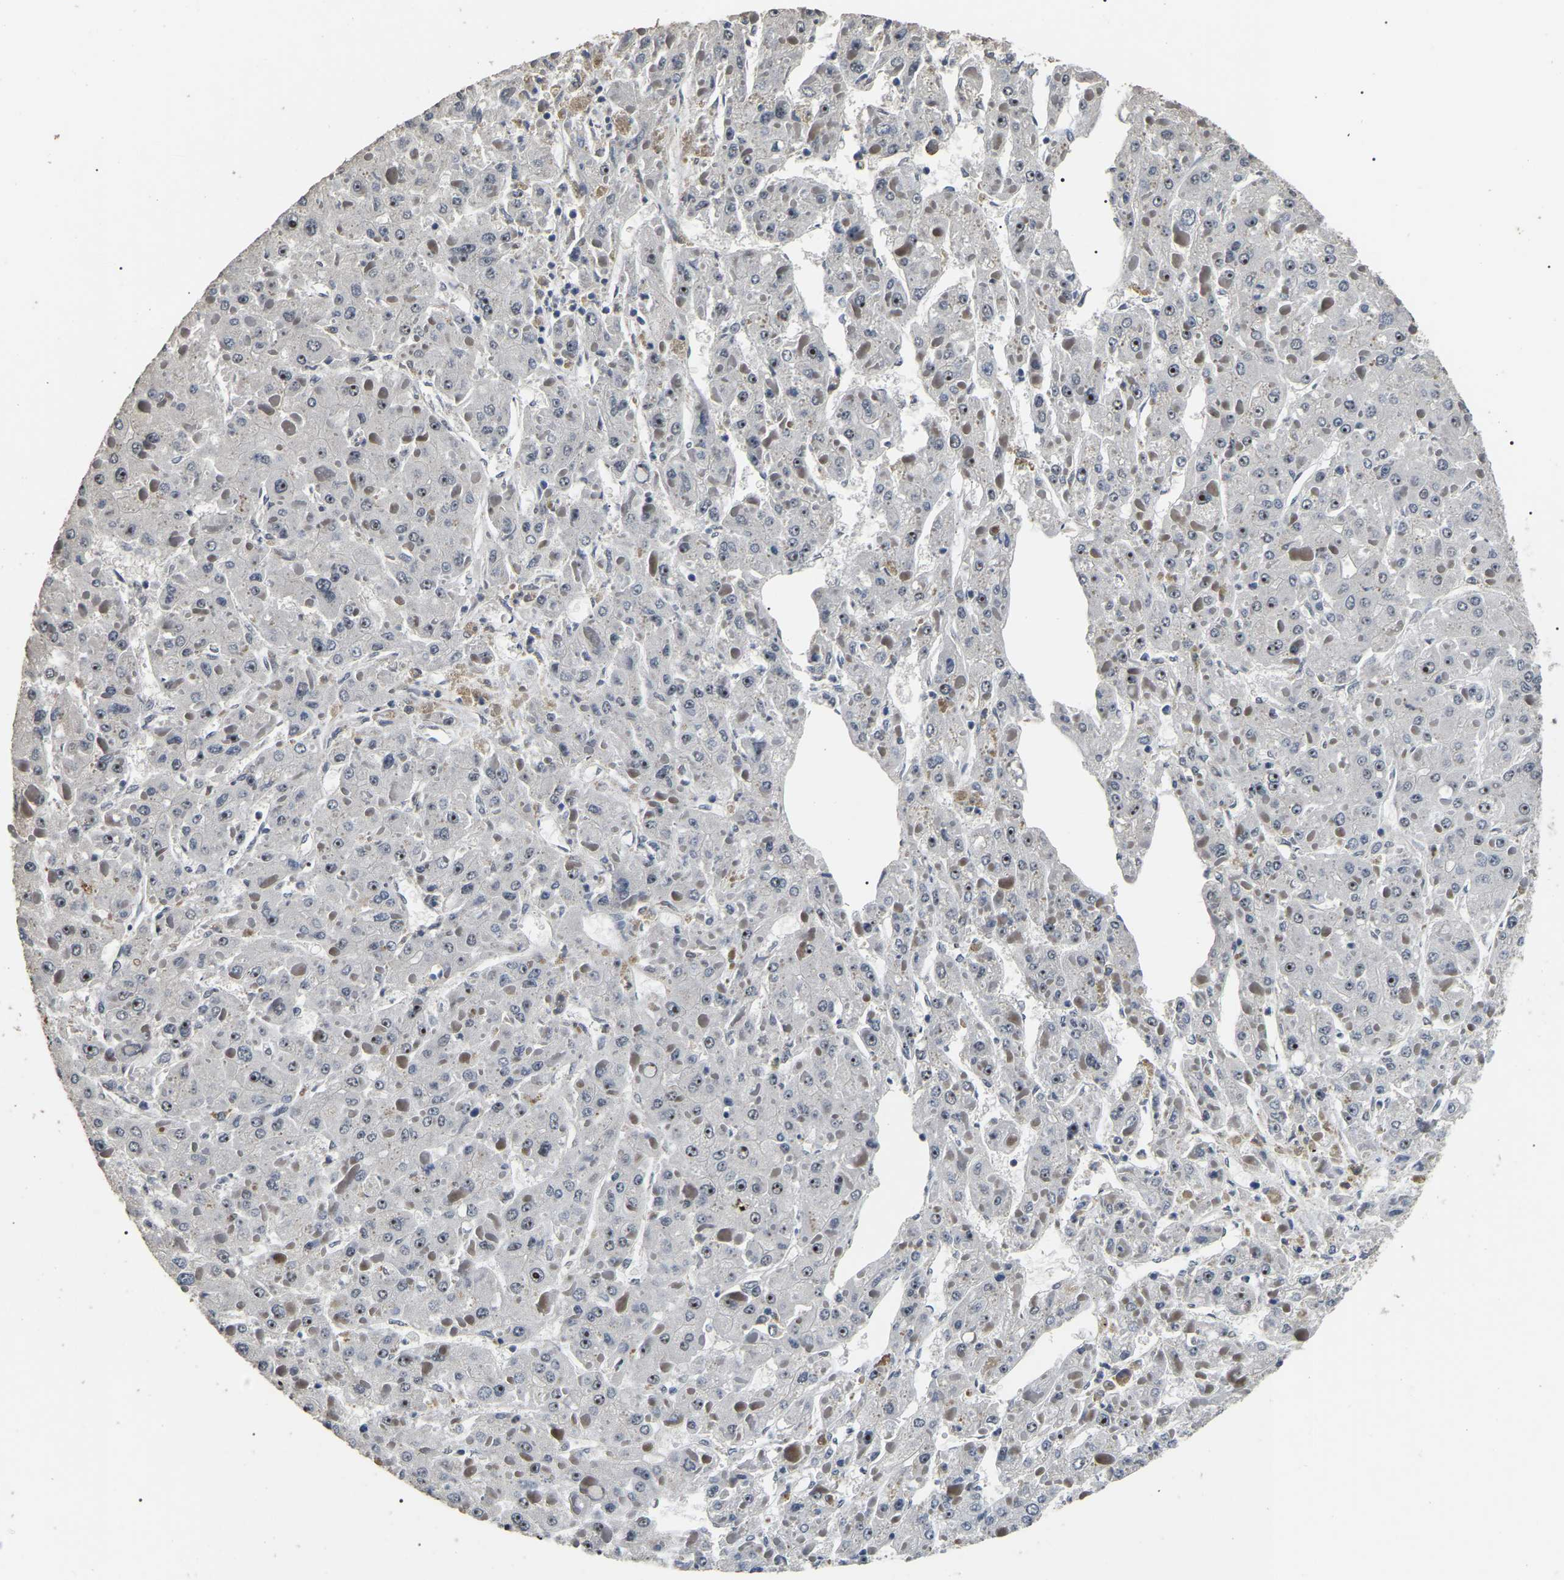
{"staining": {"intensity": "moderate", "quantity": ">75%", "location": "nuclear"}, "tissue": "liver cancer", "cell_type": "Tumor cells", "image_type": "cancer", "snomed": [{"axis": "morphology", "description": "Carcinoma, Hepatocellular, NOS"}, {"axis": "topography", "description": "Liver"}], "caption": "Immunohistochemistry (IHC) of human liver cancer (hepatocellular carcinoma) displays medium levels of moderate nuclear staining in approximately >75% of tumor cells.", "gene": "PPM1E", "patient": {"sex": "female", "age": 73}}